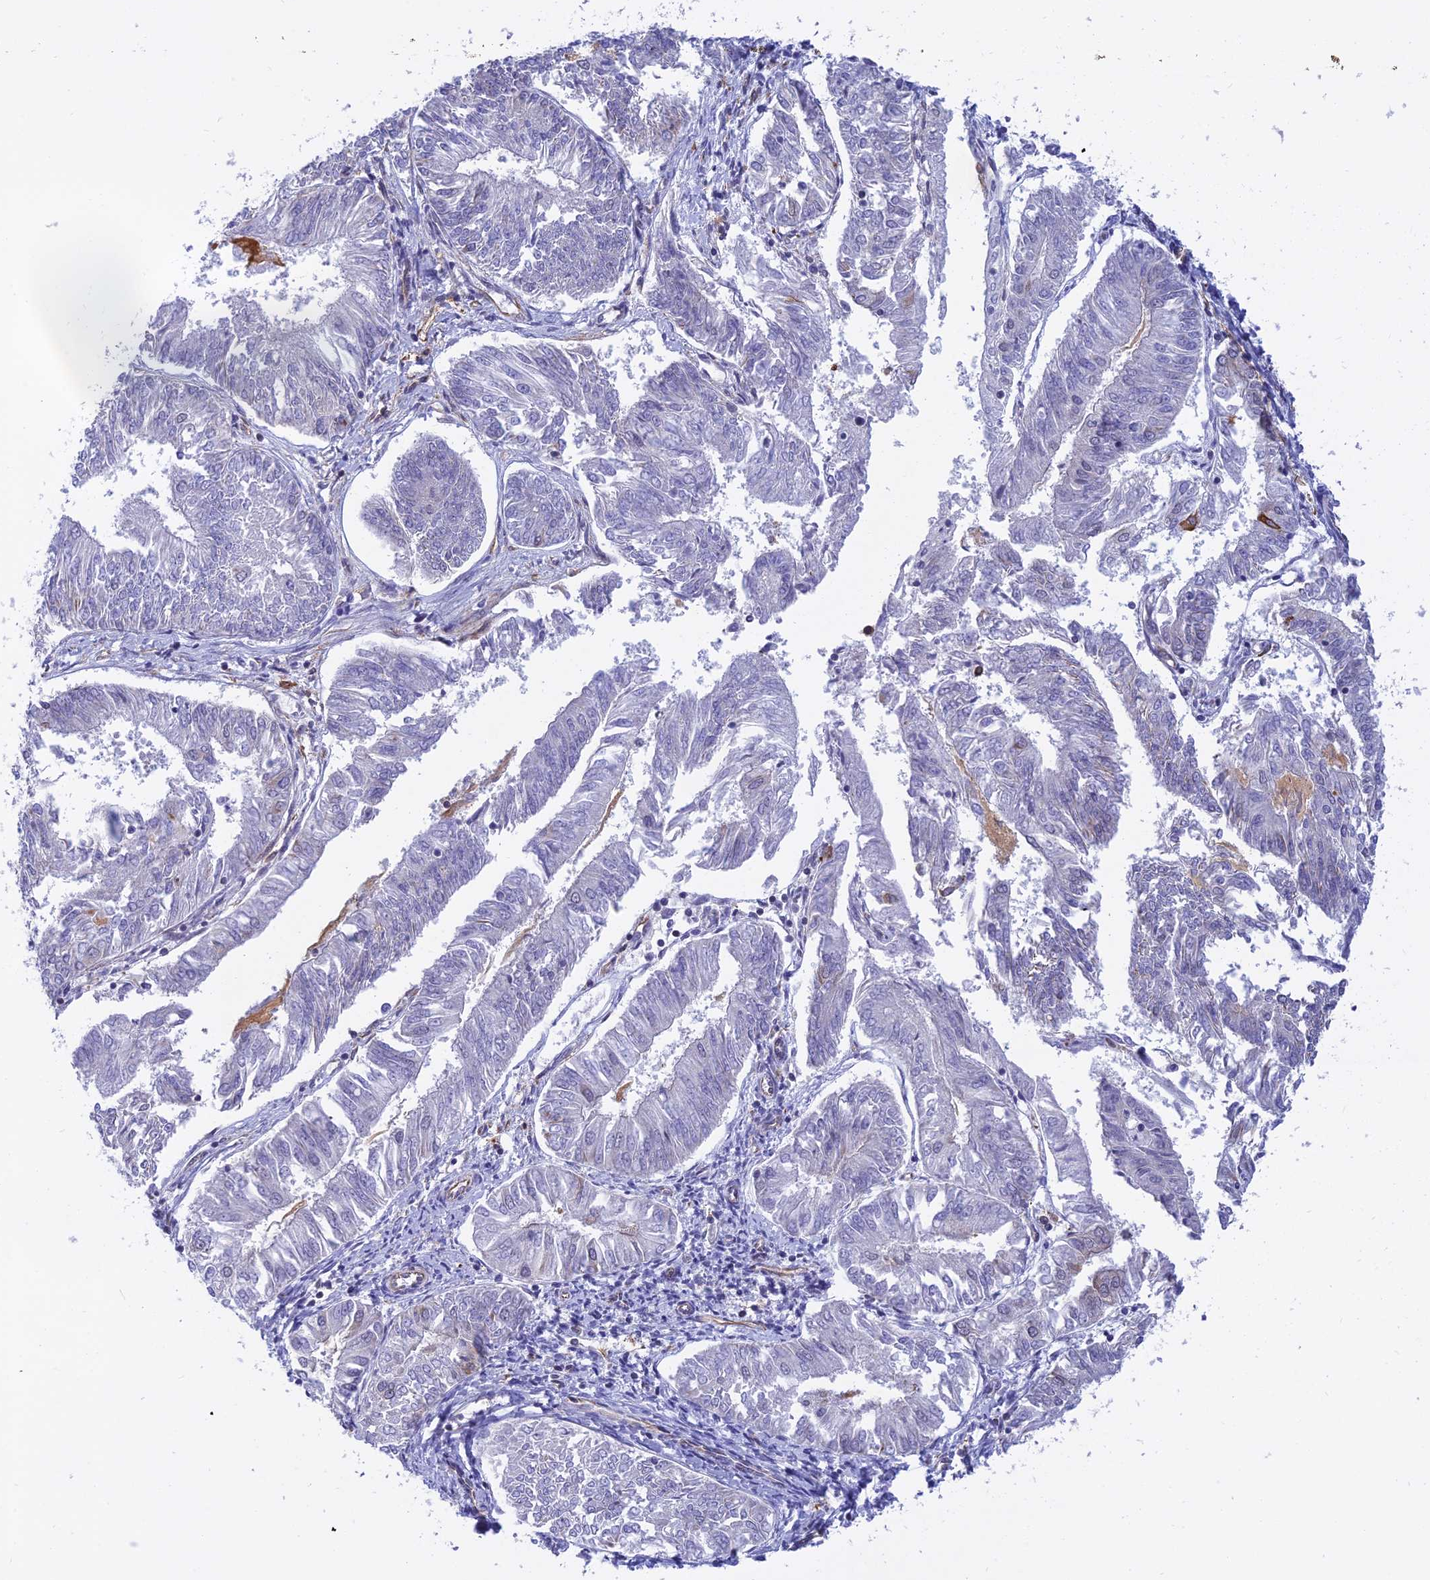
{"staining": {"intensity": "negative", "quantity": "none", "location": "none"}, "tissue": "endometrial cancer", "cell_type": "Tumor cells", "image_type": "cancer", "snomed": [{"axis": "morphology", "description": "Adenocarcinoma, NOS"}, {"axis": "topography", "description": "Endometrium"}], "caption": "Immunohistochemical staining of endometrial cancer (adenocarcinoma) reveals no significant staining in tumor cells.", "gene": "PAGR1", "patient": {"sex": "female", "age": 58}}